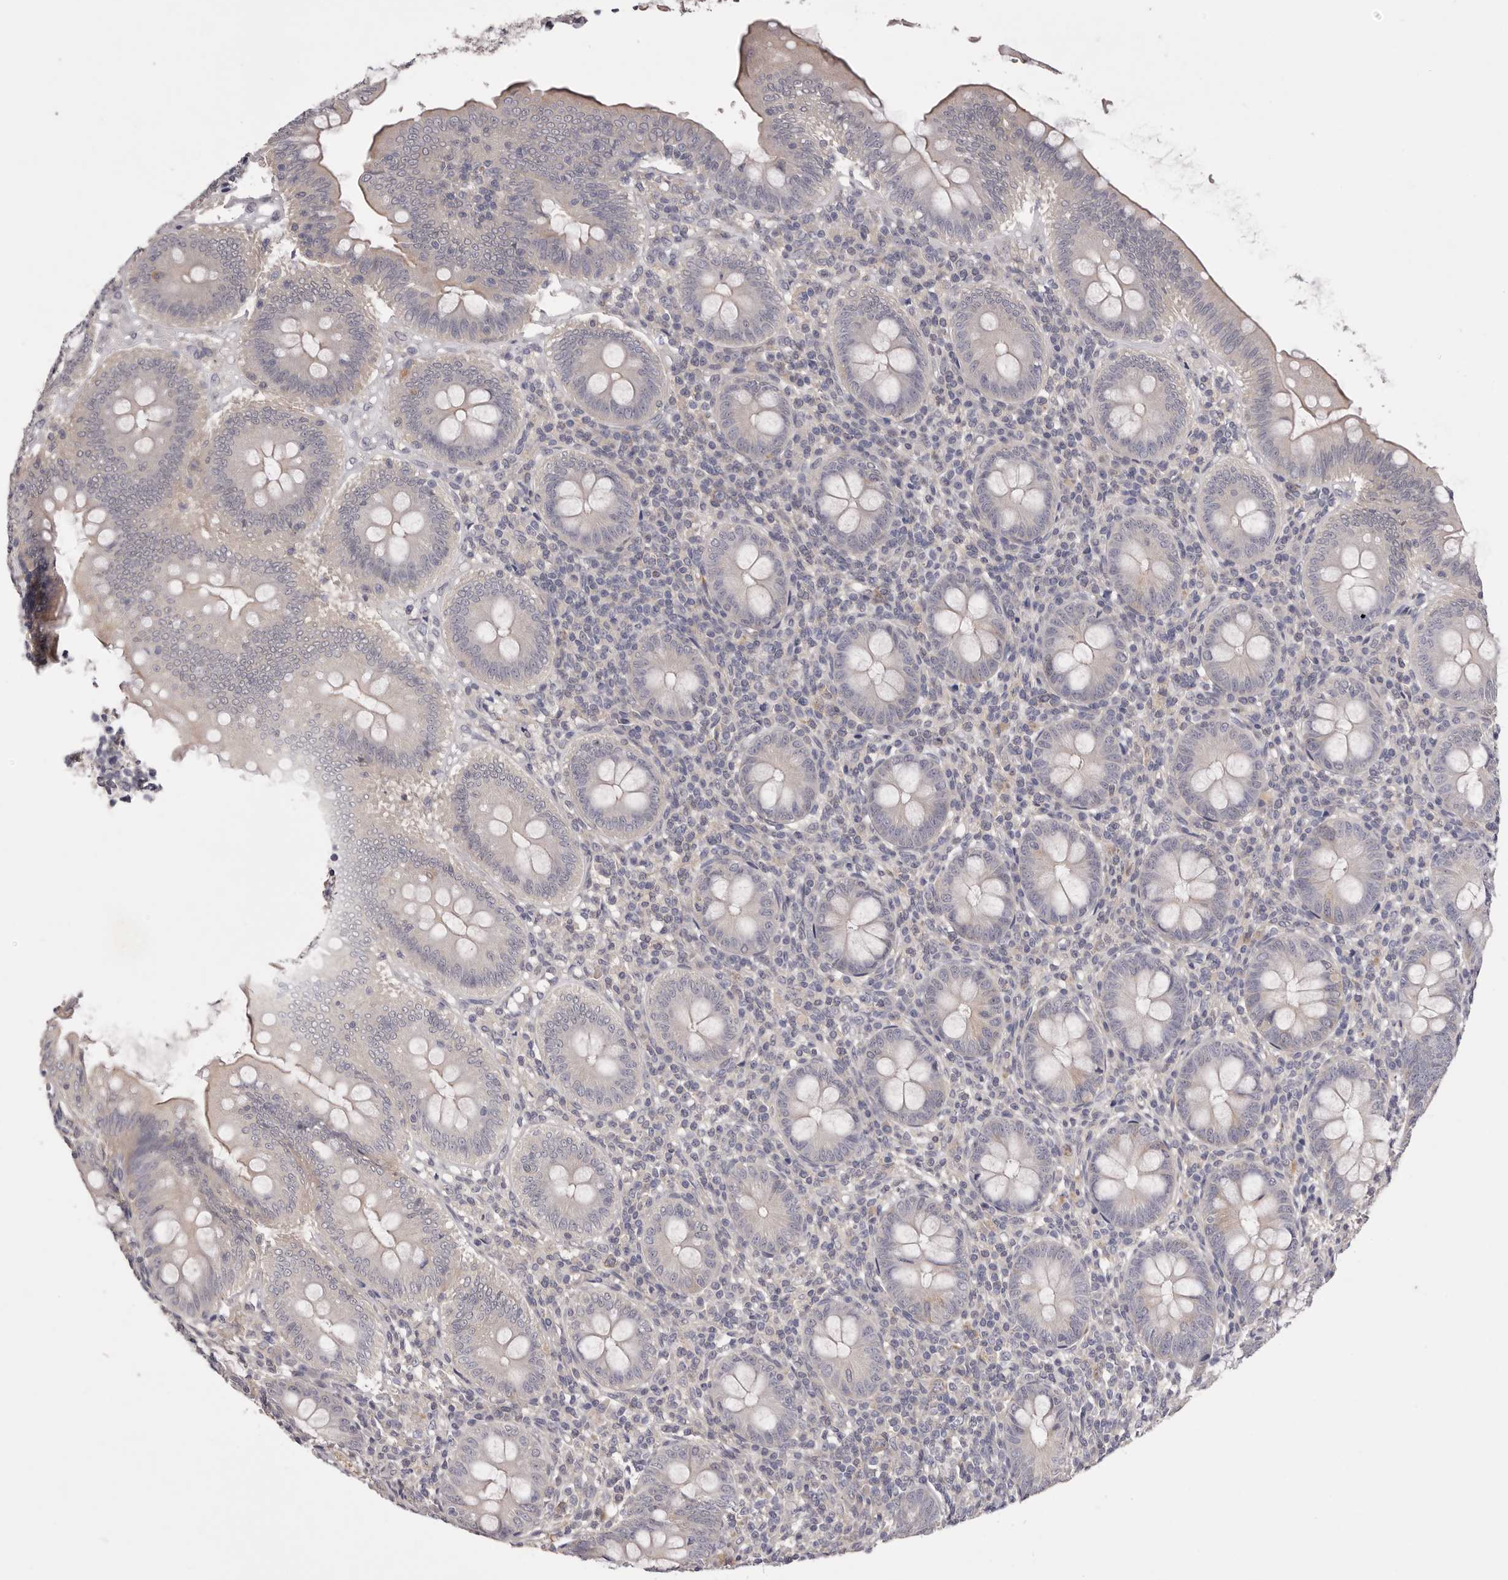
{"staining": {"intensity": "negative", "quantity": "none", "location": "none"}, "tissue": "appendix", "cell_type": "Glandular cells", "image_type": "normal", "snomed": [{"axis": "morphology", "description": "Normal tissue, NOS"}, {"axis": "topography", "description": "Appendix"}], "caption": "Histopathology image shows no significant protein staining in glandular cells of unremarkable appendix. (Brightfield microscopy of DAB immunohistochemistry (IHC) at high magnification).", "gene": "PNRC1", "patient": {"sex": "male", "age": 14}}